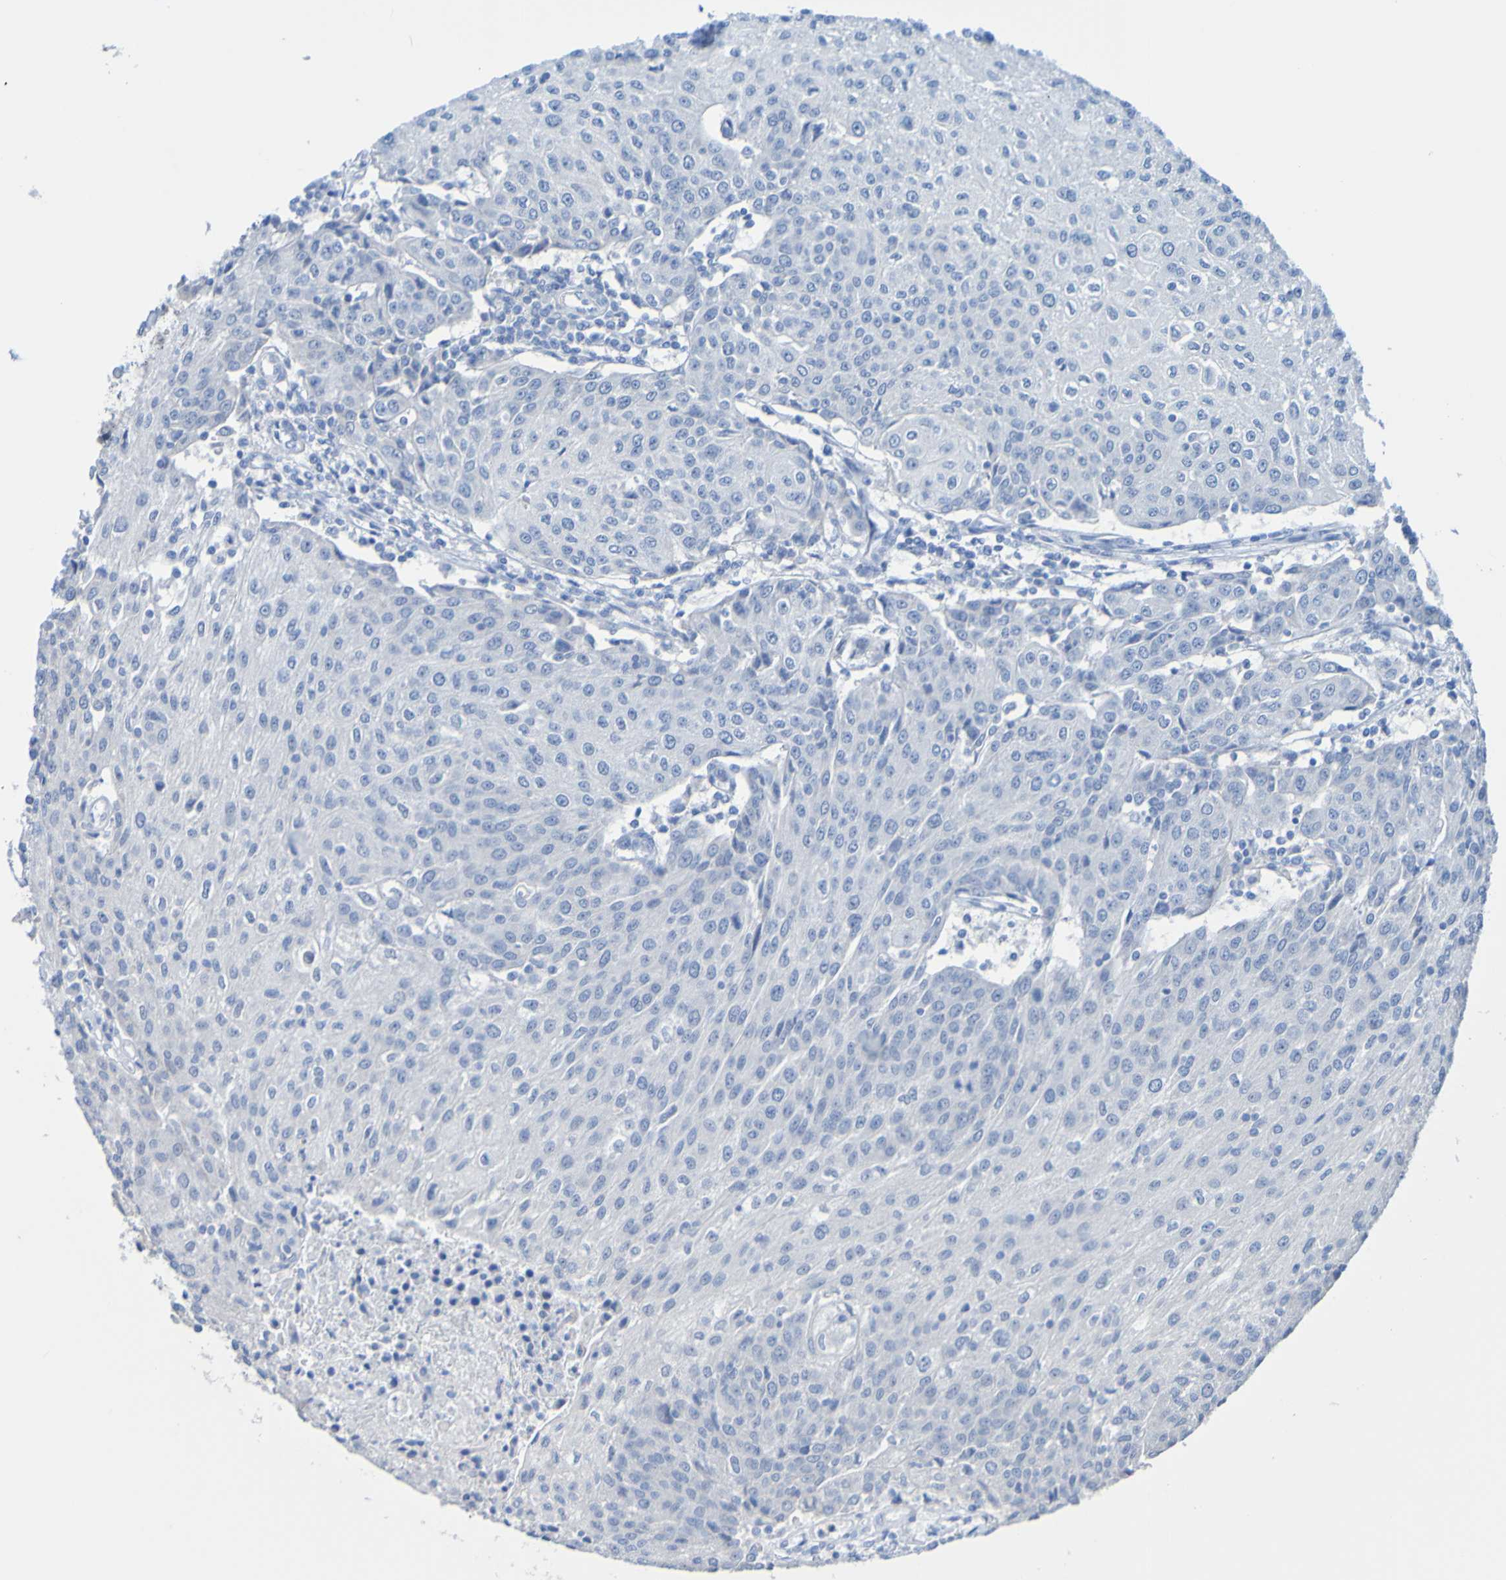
{"staining": {"intensity": "negative", "quantity": "none", "location": "none"}, "tissue": "urothelial cancer", "cell_type": "Tumor cells", "image_type": "cancer", "snomed": [{"axis": "morphology", "description": "Urothelial carcinoma, High grade"}, {"axis": "topography", "description": "Urinary bladder"}], "caption": "Immunohistochemical staining of urothelial cancer reveals no significant staining in tumor cells.", "gene": "ACMSD", "patient": {"sex": "female", "age": 85}}